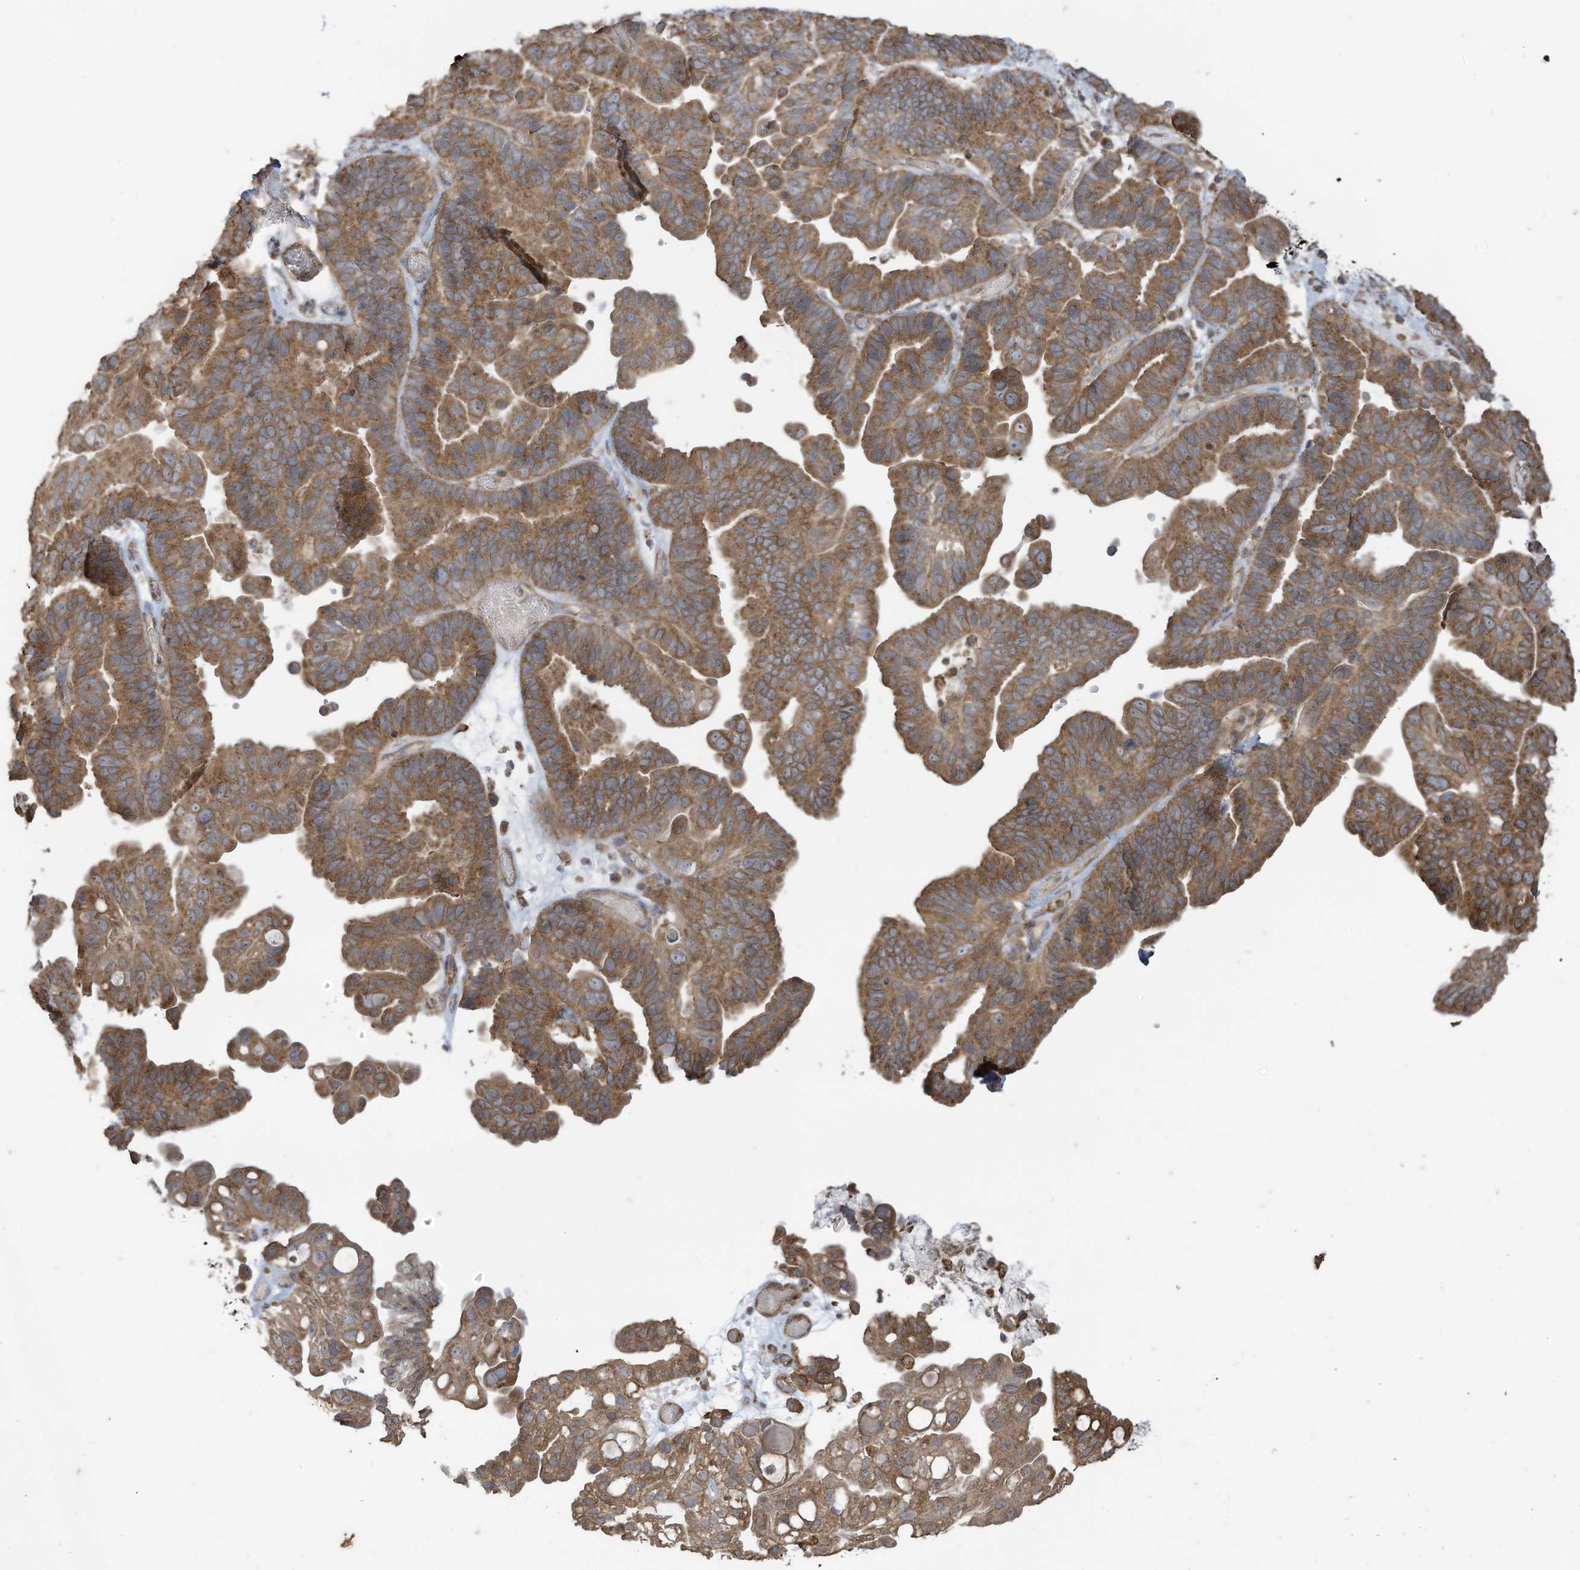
{"staining": {"intensity": "moderate", "quantity": ">75%", "location": "cytoplasmic/membranous"}, "tissue": "ovarian cancer", "cell_type": "Tumor cells", "image_type": "cancer", "snomed": [{"axis": "morphology", "description": "Cystadenocarcinoma, serous, NOS"}, {"axis": "topography", "description": "Ovary"}], "caption": "Protein staining of serous cystadenocarcinoma (ovarian) tissue demonstrates moderate cytoplasmic/membranous positivity in about >75% of tumor cells.", "gene": "CGAS", "patient": {"sex": "female", "age": 56}}